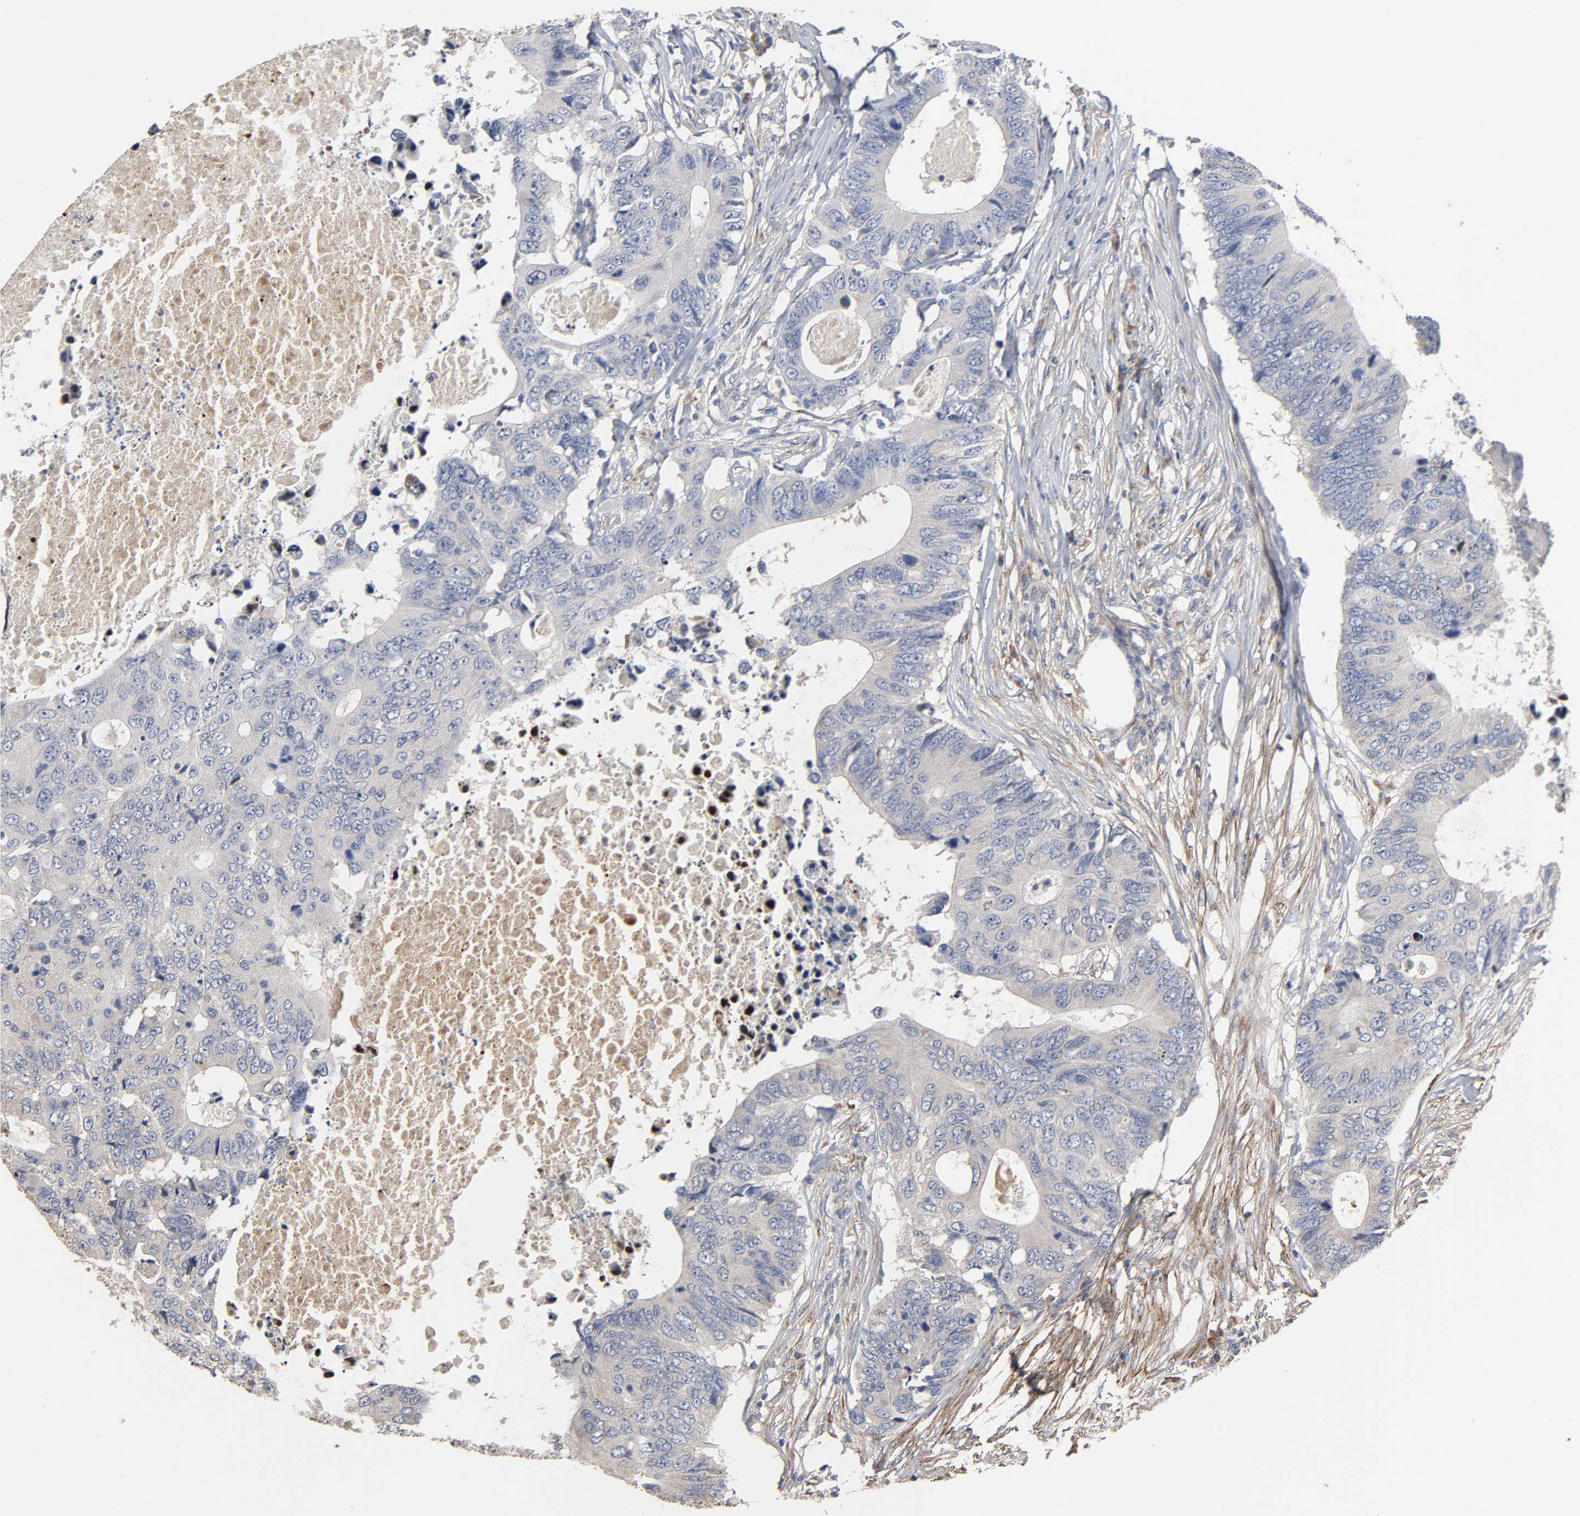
{"staining": {"intensity": "negative", "quantity": "none", "location": "none"}, "tissue": "colorectal cancer", "cell_type": "Tumor cells", "image_type": "cancer", "snomed": [{"axis": "morphology", "description": "Adenocarcinoma, NOS"}, {"axis": "topography", "description": "Colon"}], "caption": "Immunohistochemical staining of adenocarcinoma (colorectal) reveals no significant expression in tumor cells.", "gene": "HDLBP", "patient": {"sex": "male", "age": 71}}